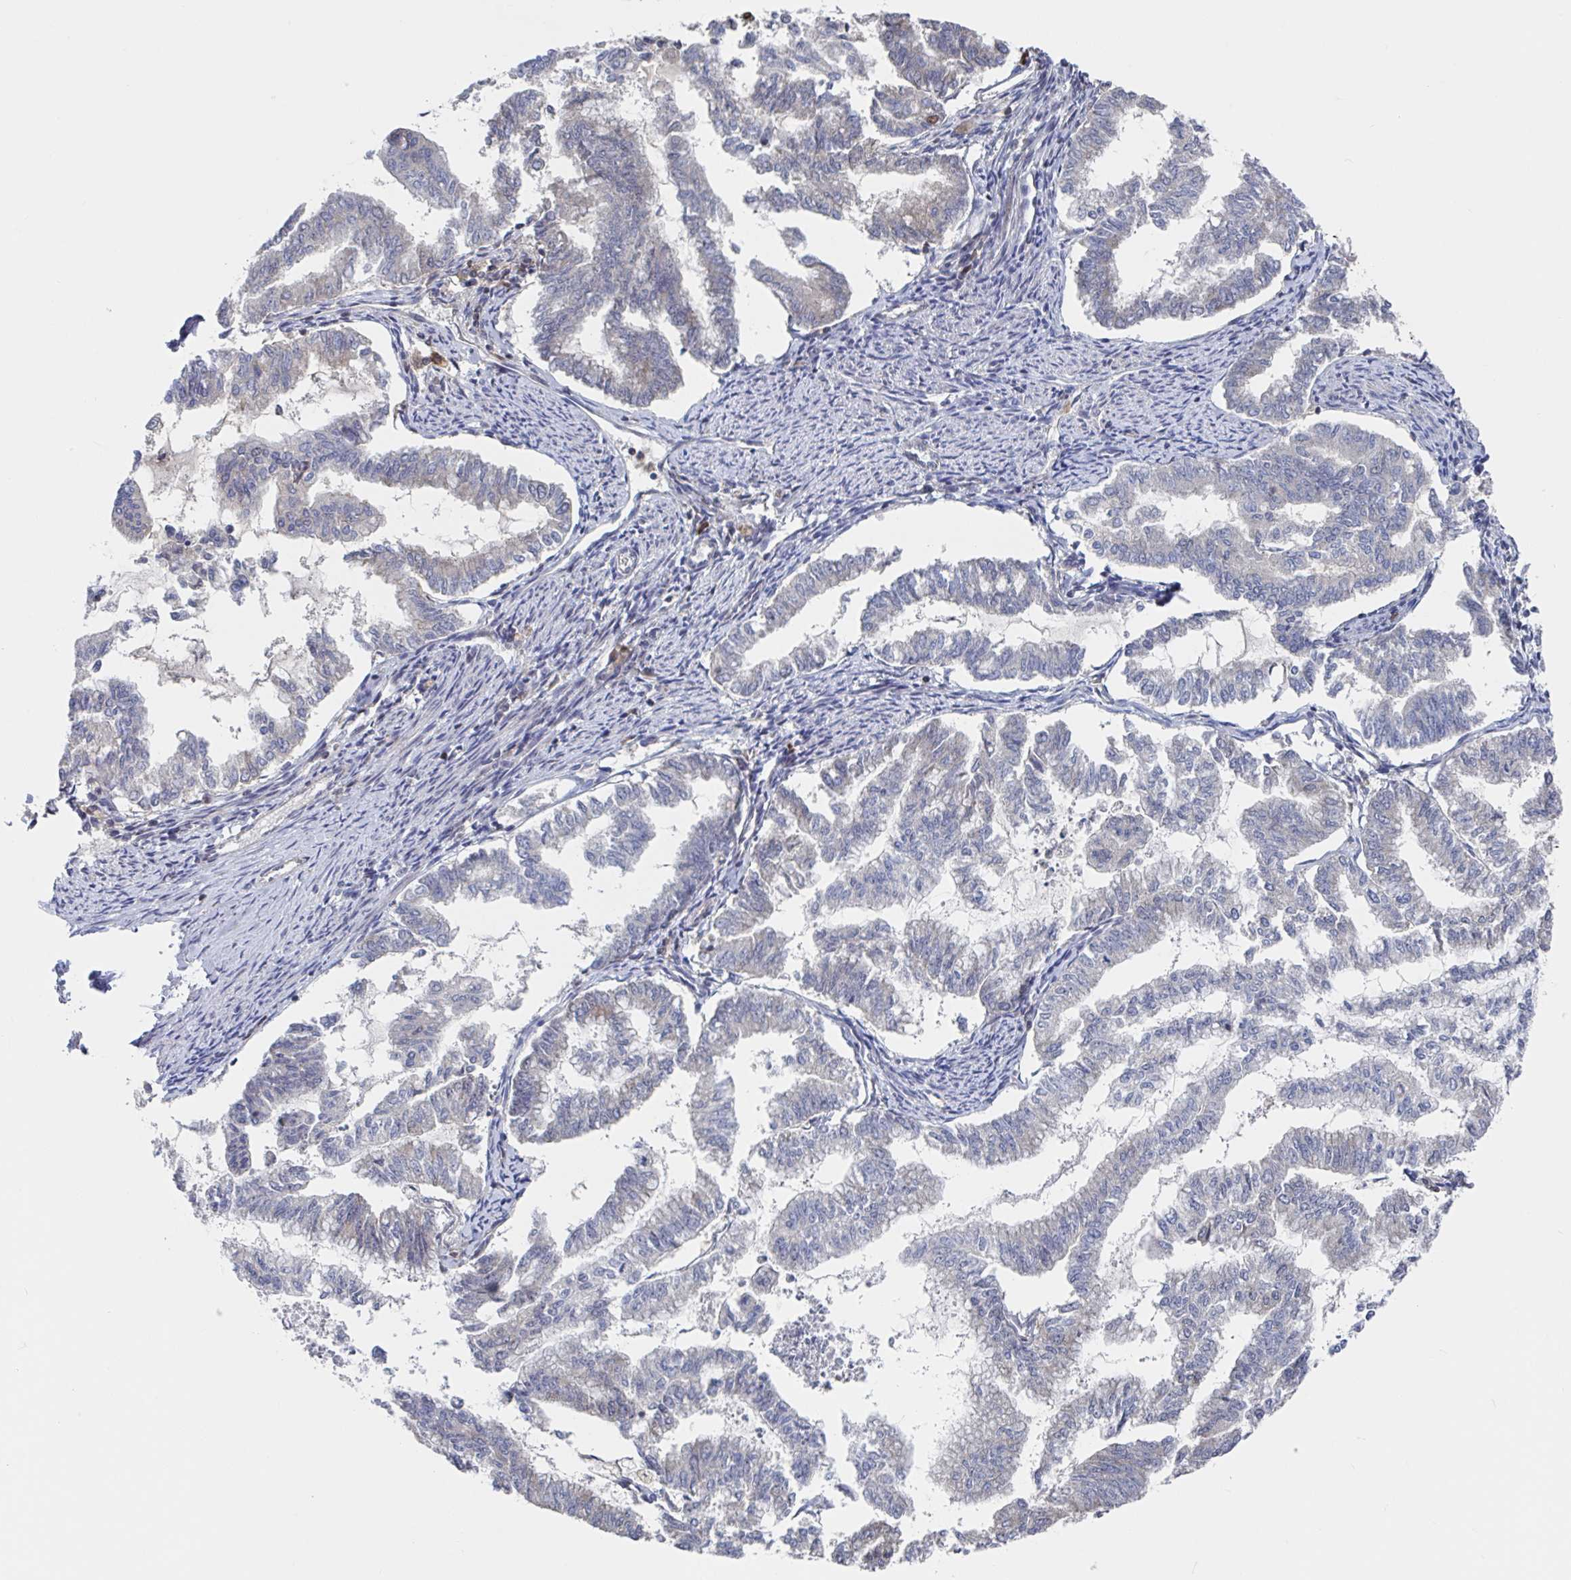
{"staining": {"intensity": "negative", "quantity": "none", "location": "none"}, "tissue": "endometrial cancer", "cell_type": "Tumor cells", "image_type": "cancer", "snomed": [{"axis": "morphology", "description": "Adenocarcinoma, NOS"}, {"axis": "topography", "description": "Endometrium"}], "caption": "Human endometrial cancer stained for a protein using IHC displays no positivity in tumor cells.", "gene": "DHRS12", "patient": {"sex": "female", "age": 79}}